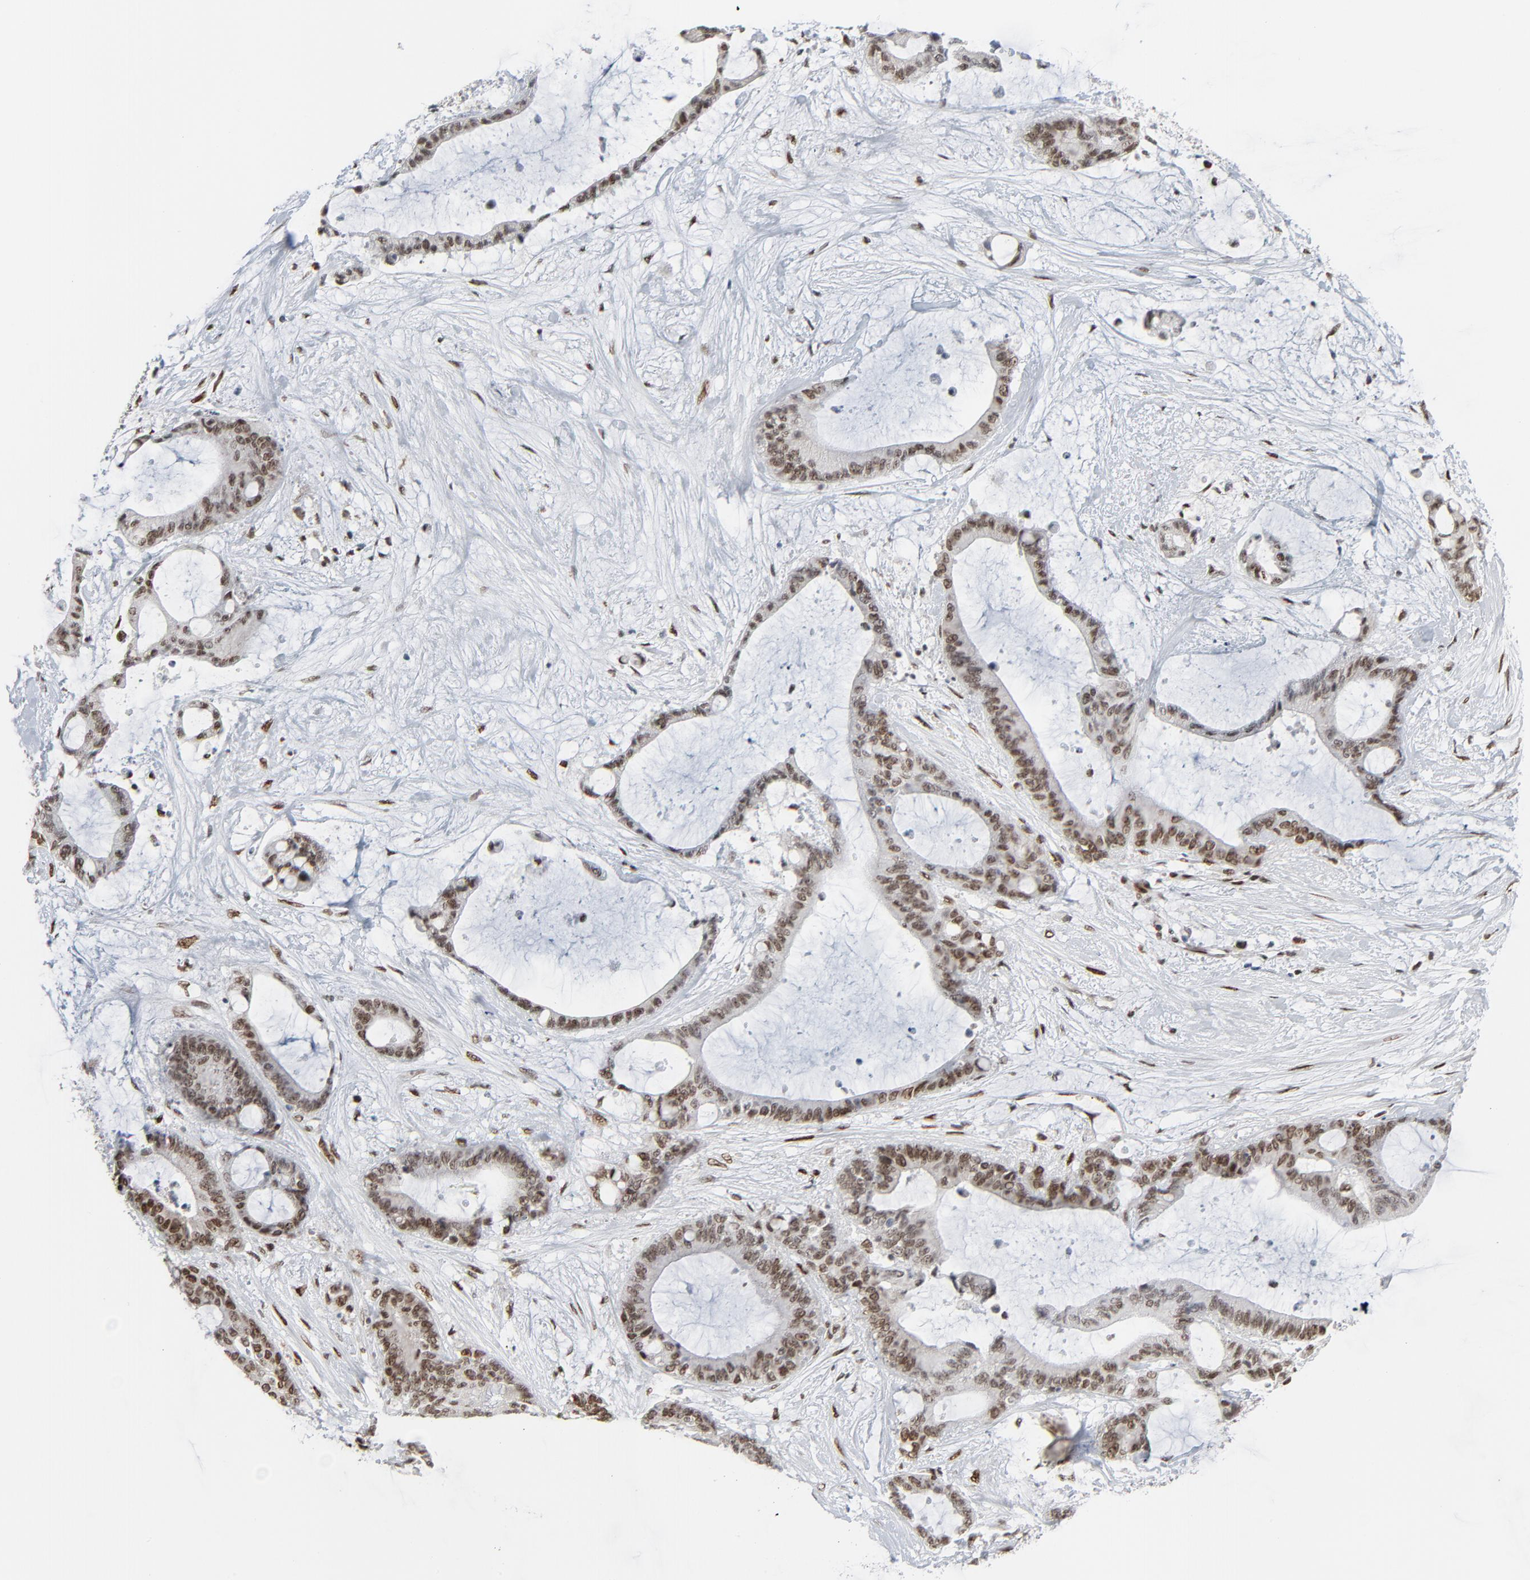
{"staining": {"intensity": "strong", "quantity": ">75%", "location": "nuclear"}, "tissue": "liver cancer", "cell_type": "Tumor cells", "image_type": "cancer", "snomed": [{"axis": "morphology", "description": "Cholangiocarcinoma"}, {"axis": "topography", "description": "Liver"}], "caption": "A photomicrograph showing strong nuclear expression in about >75% of tumor cells in cholangiocarcinoma (liver), as visualized by brown immunohistochemical staining.", "gene": "CUX1", "patient": {"sex": "female", "age": 73}}